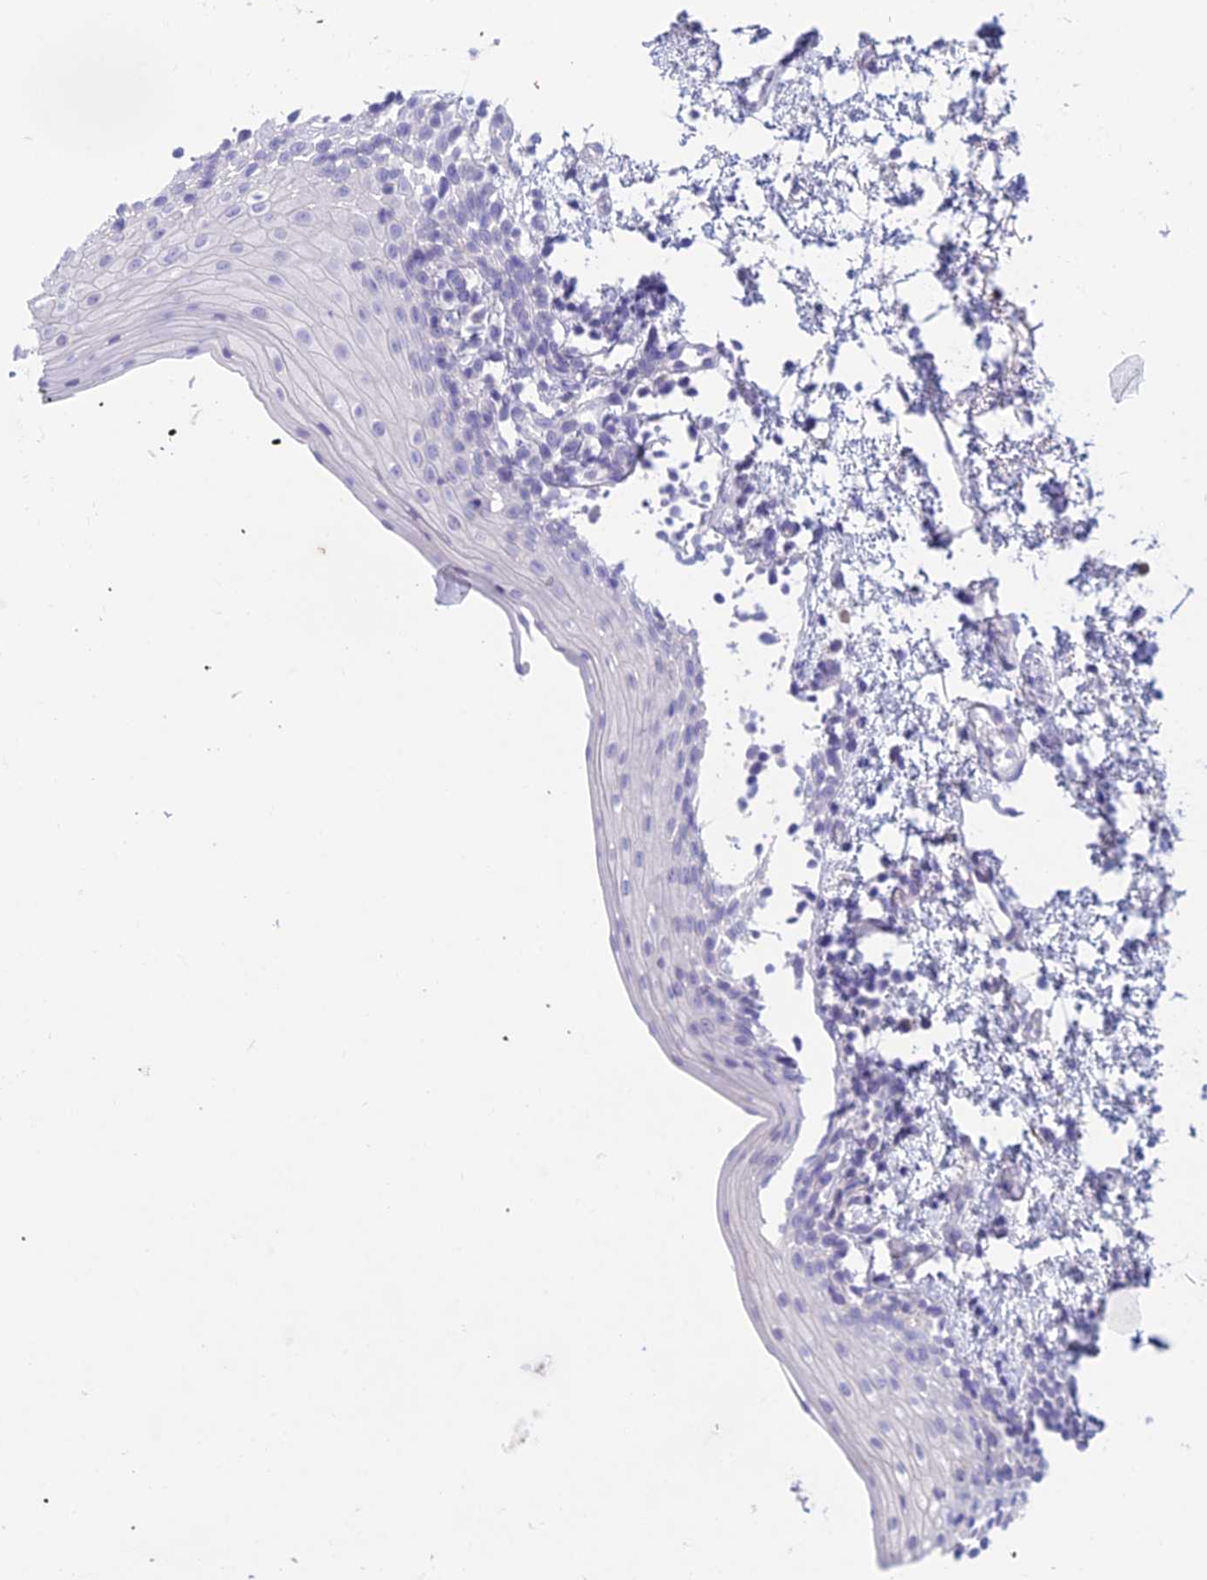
{"staining": {"intensity": "negative", "quantity": "none", "location": "none"}, "tissue": "oral mucosa", "cell_type": "Squamous epithelial cells", "image_type": "normal", "snomed": [{"axis": "morphology", "description": "Normal tissue, NOS"}, {"axis": "topography", "description": "Oral tissue"}], "caption": "A high-resolution photomicrograph shows IHC staining of unremarkable oral mucosa, which shows no significant expression in squamous epithelial cells.", "gene": "TMEM161B", "patient": {"sex": "female", "age": 13}}